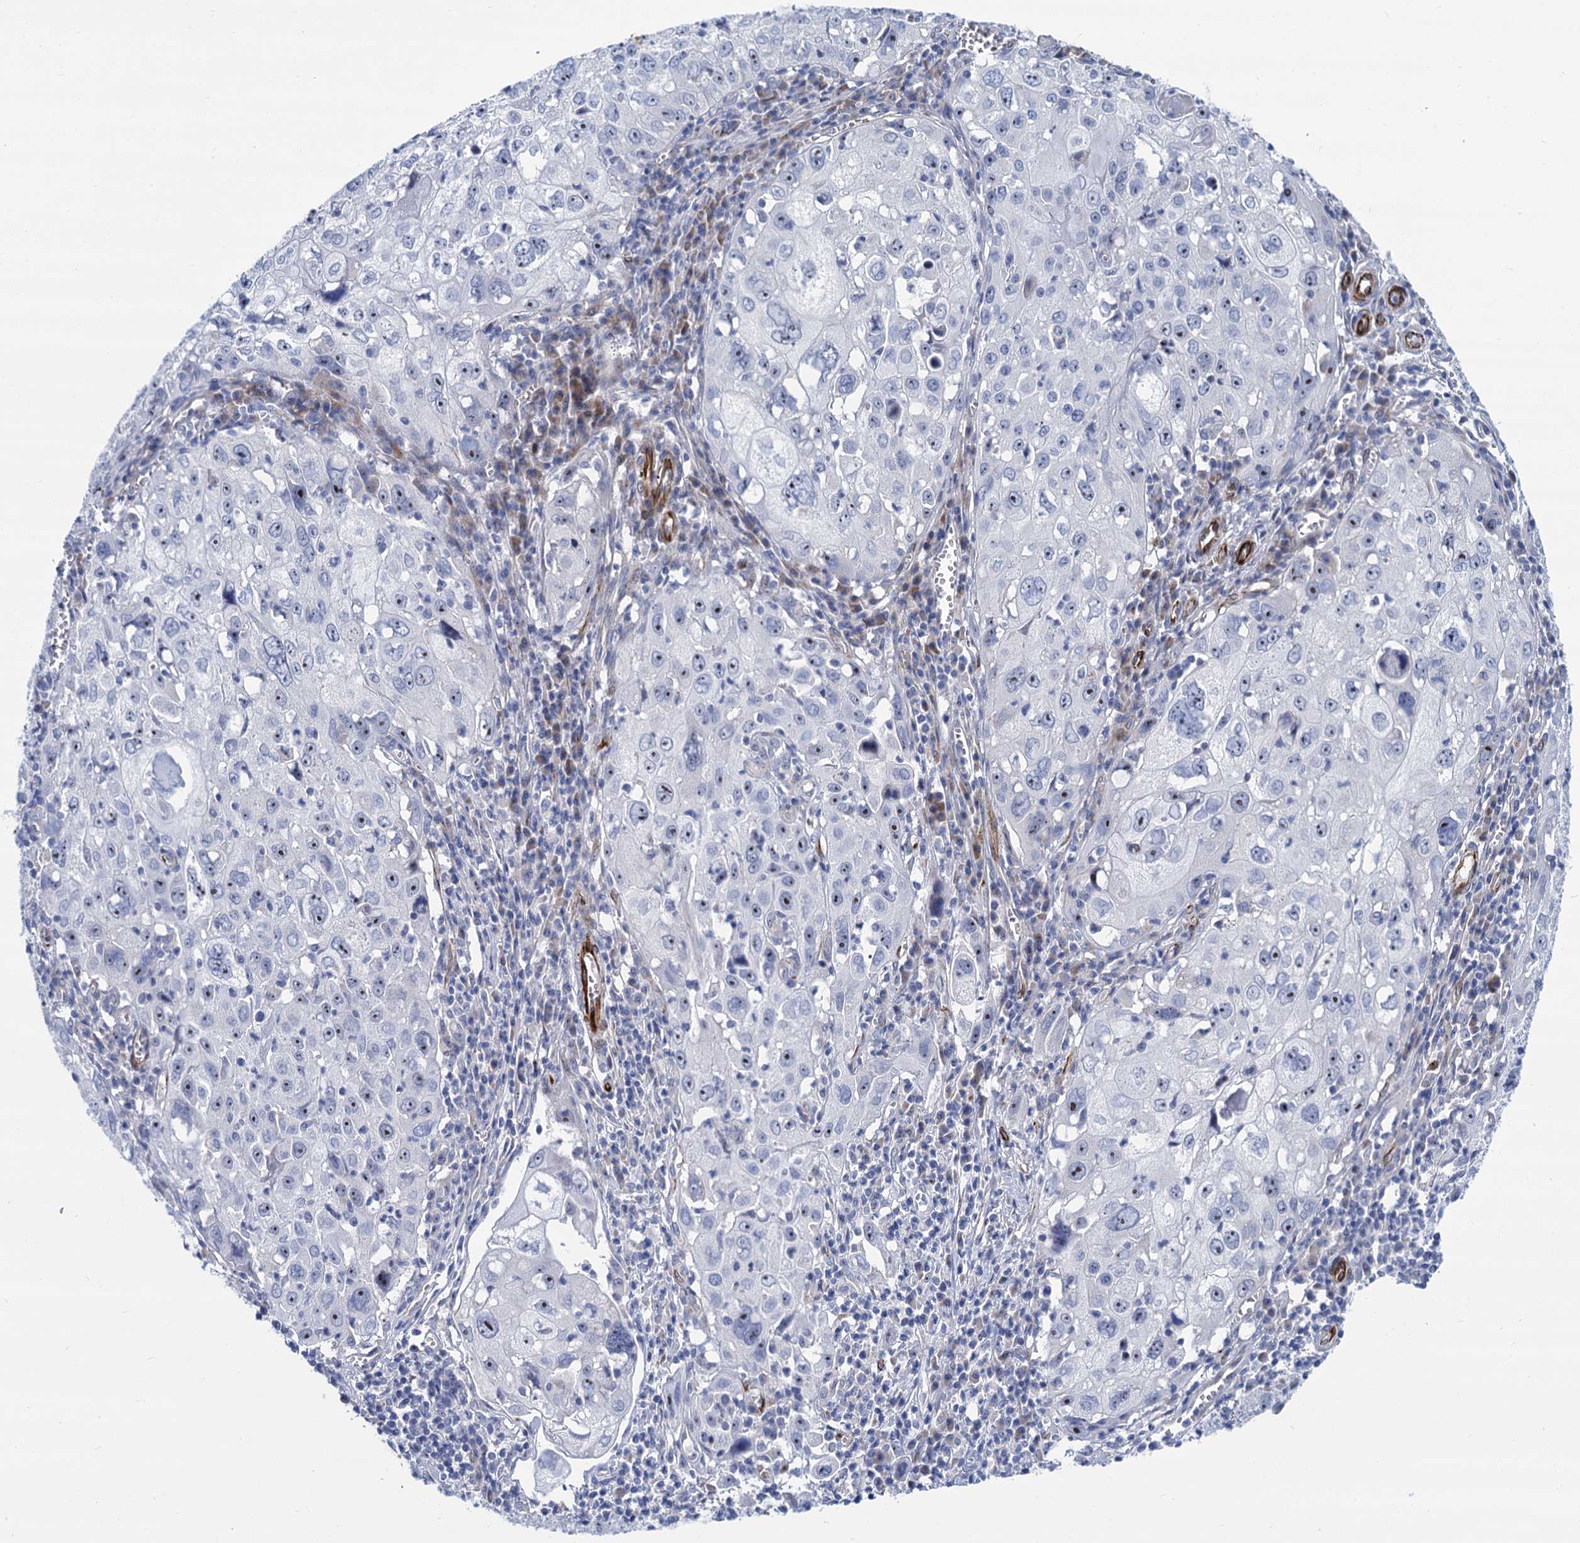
{"staining": {"intensity": "moderate", "quantity": "<25%", "location": "nuclear"}, "tissue": "cervical cancer", "cell_type": "Tumor cells", "image_type": "cancer", "snomed": [{"axis": "morphology", "description": "Squamous cell carcinoma, NOS"}, {"axis": "topography", "description": "Cervix"}], "caption": "The histopathology image reveals immunohistochemical staining of cervical cancer. There is moderate nuclear expression is seen in about <25% of tumor cells. (IHC, brightfield microscopy, high magnification).", "gene": "SH3TC2", "patient": {"sex": "female", "age": 42}}